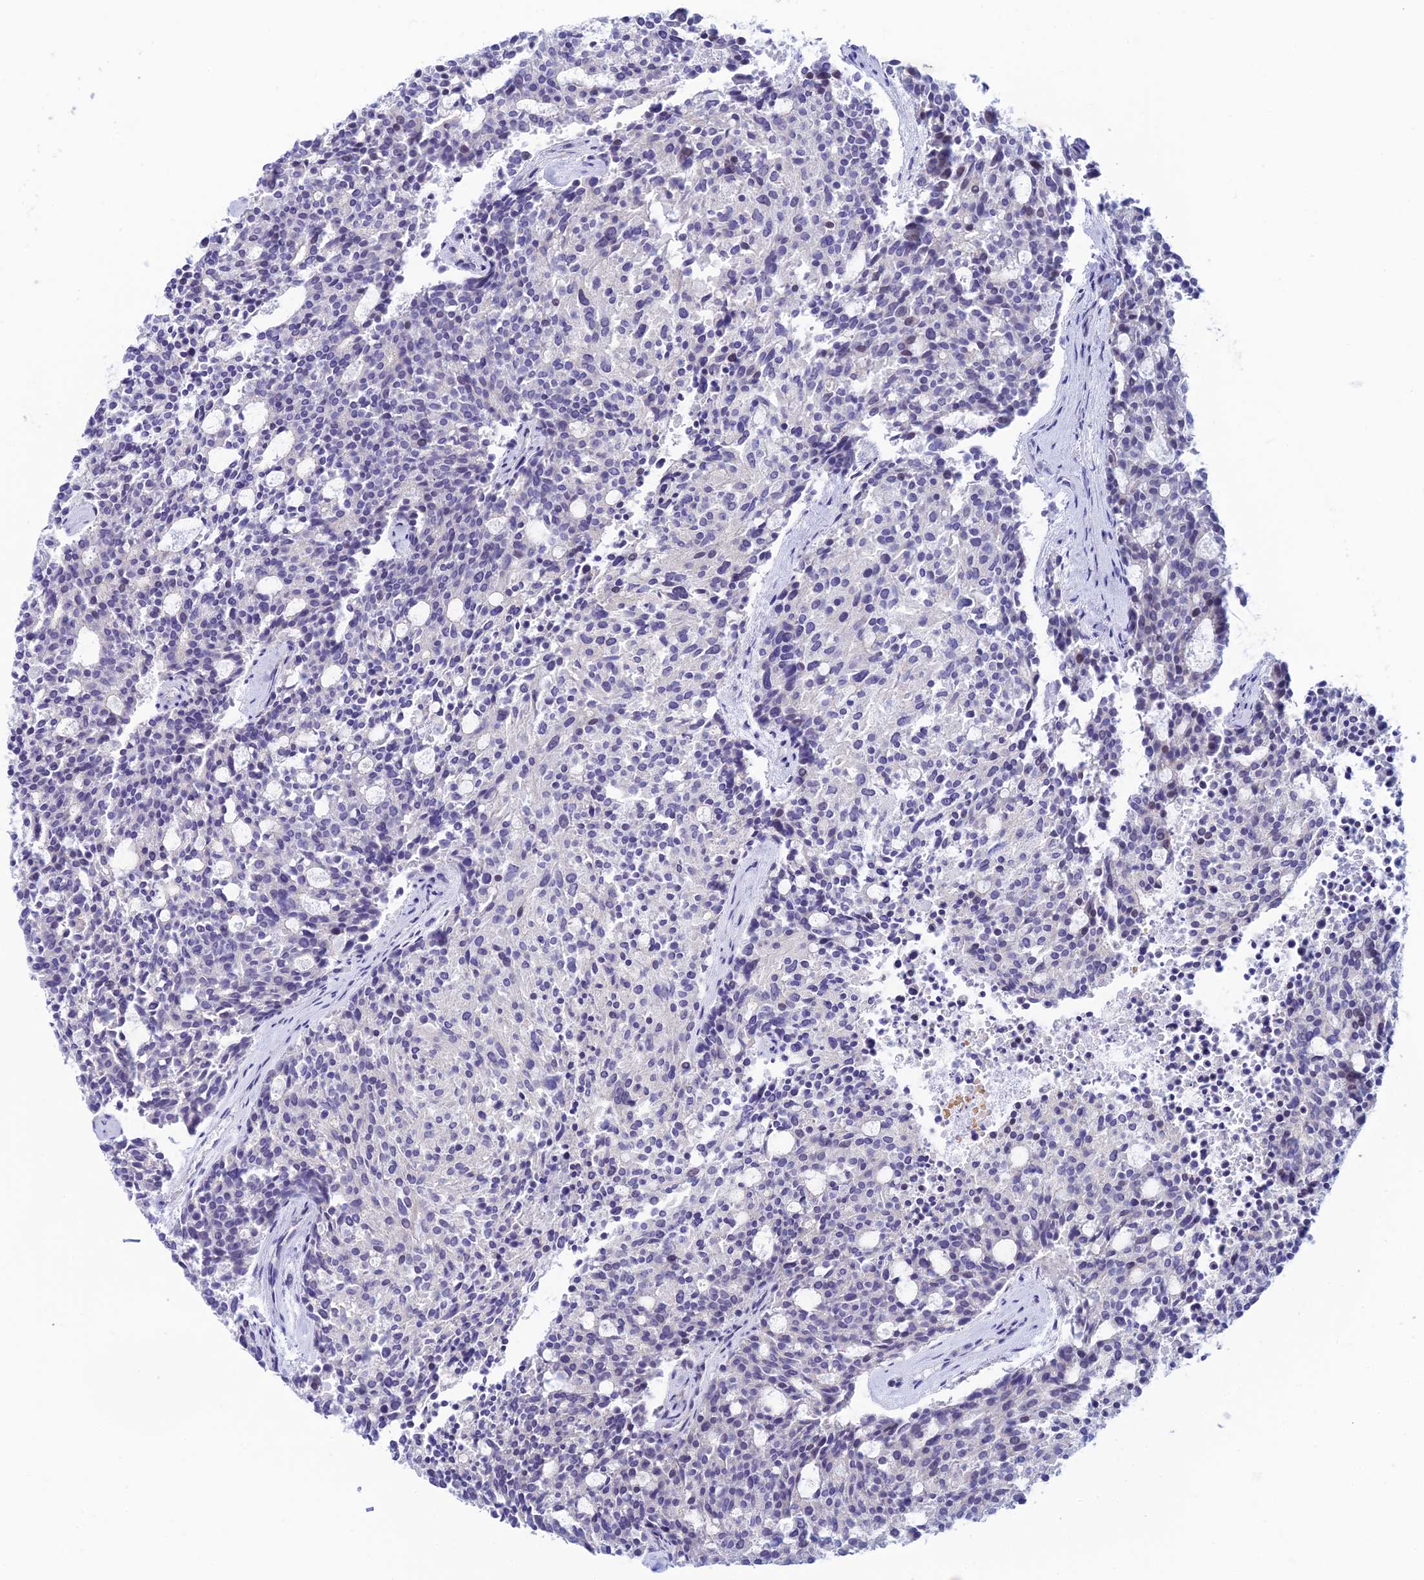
{"staining": {"intensity": "negative", "quantity": "none", "location": "none"}, "tissue": "carcinoid", "cell_type": "Tumor cells", "image_type": "cancer", "snomed": [{"axis": "morphology", "description": "Carcinoid, malignant, NOS"}, {"axis": "topography", "description": "Pancreas"}], "caption": "The image shows no staining of tumor cells in carcinoid.", "gene": "RASGEF1B", "patient": {"sex": "female", "age": 54}}